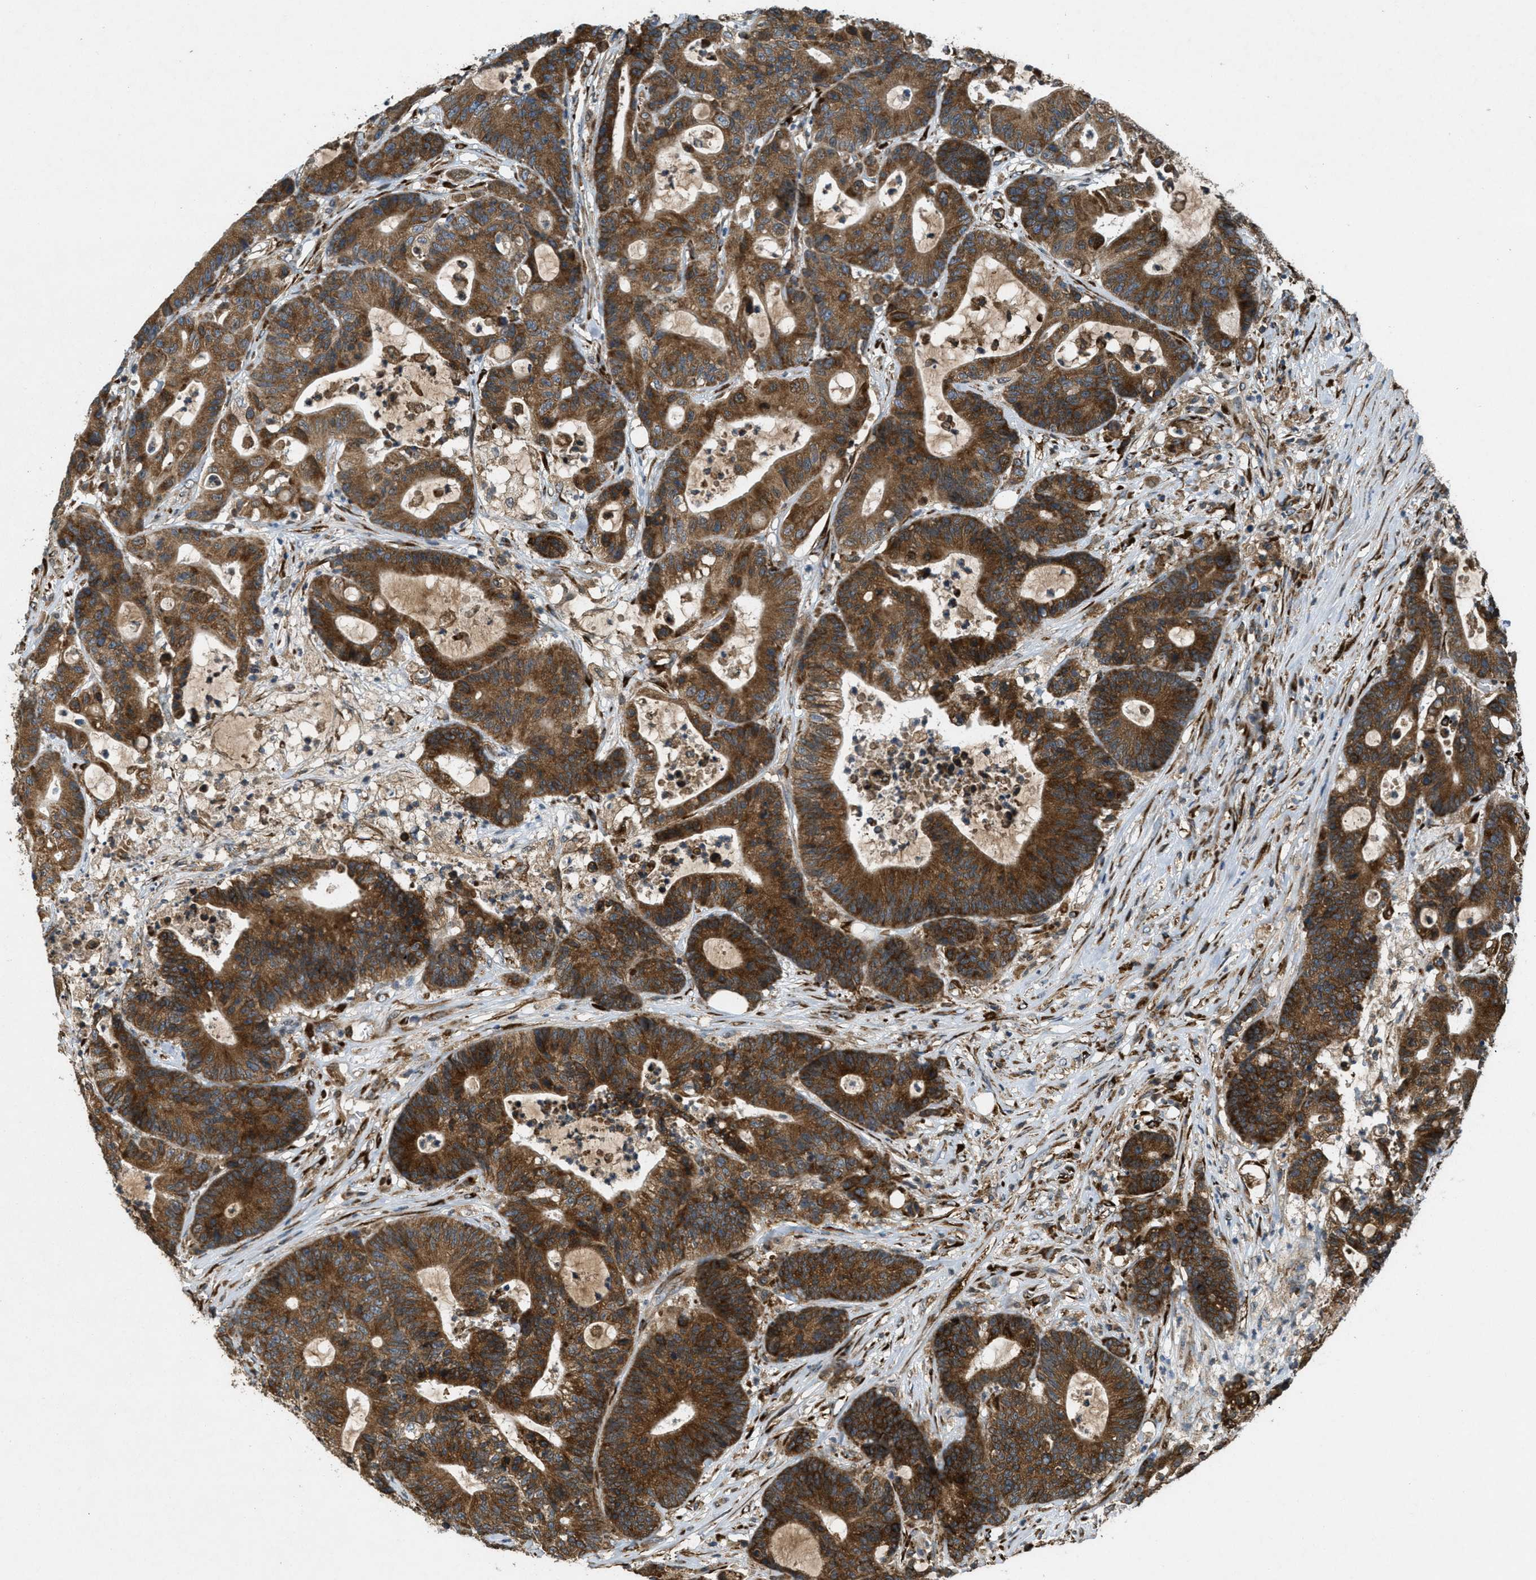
{"staining": {"intensity": "strong", "quantity": ">75%", "location": "cytoplasmic/membranous"}, "tissue": "colorectal cancer", "cell_type": "Tumor cells", "image_type": "cancer", "snomed": [{"axis": "morphology", "description": "Adenocarcinoma, NOS"}, {"axis": "topography", "description": "Colon"}], "caption": "Adenocarcinoma (colorectal) tissue shows strong cytoplasmic/membranous expression in approximately >75% of tumor cells, visualized by immunohistochemistry. (DAB (3,3'-diaminobenzidine) = brown stain, brightfield microscopy at high magnification).", "gene": "PCDH18", "patient": {"sex": "female", "age": 84}}